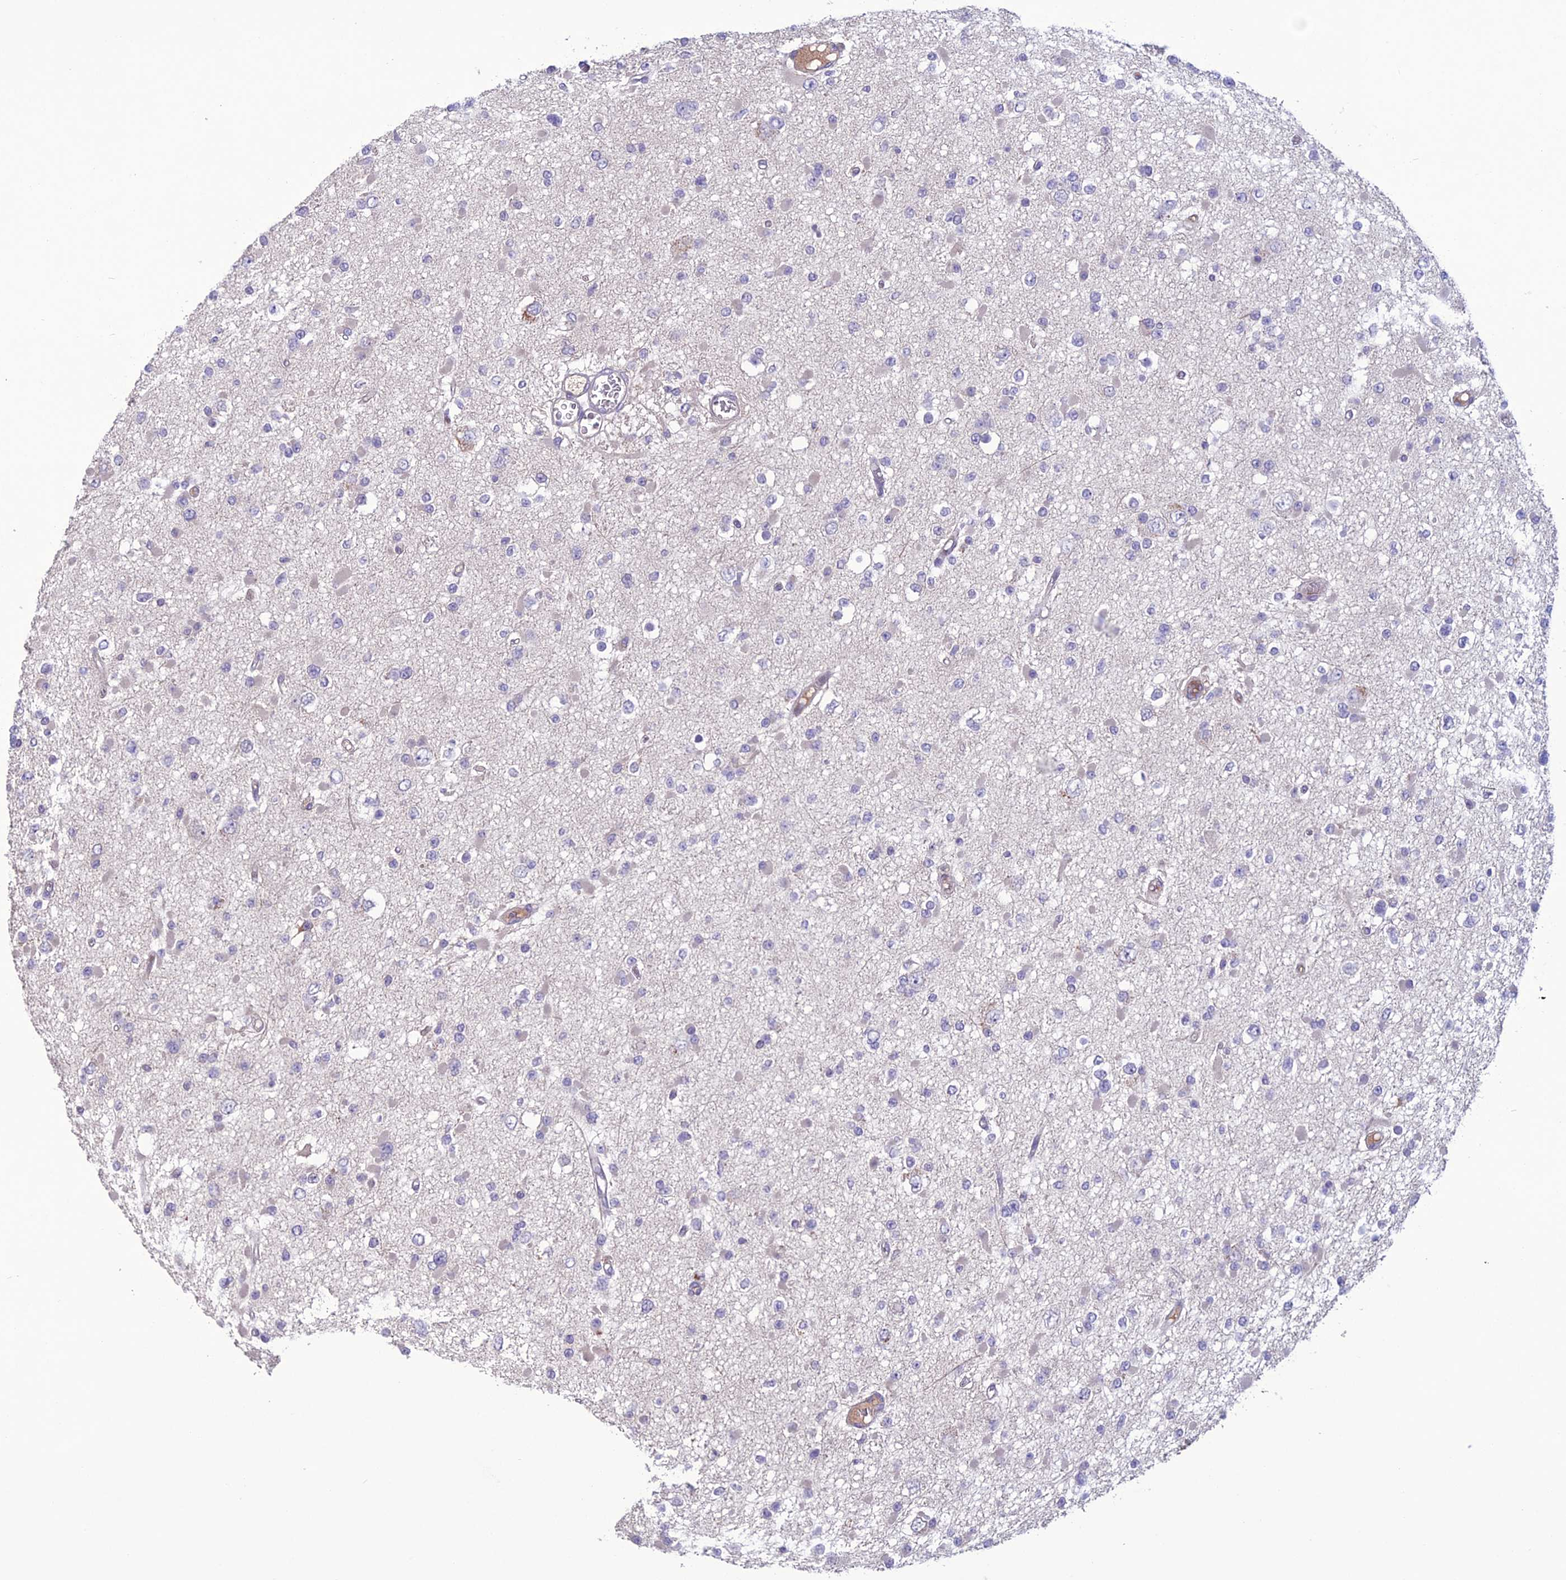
{"staining": {"intensity": "negative", "quantity": "none", "location": "none"}, "tissue": "glioma", "cell_type": "Tumor cells", "image_type": "cancer", "snomed": [{"axis": "morphology", "description": "Glioma, malignant, Low grade"}, {"axis": "topography", "description": "Brain"}], "caption": "Immunohistochemistry (IHC) photomicrograph of neoplastic tissue: human malignant low-grade glioma stained with DAB shows no significant protein staining in tumor cells.", "gene": "C2orf76", "patient": {"sex": "female", "age": 22}}